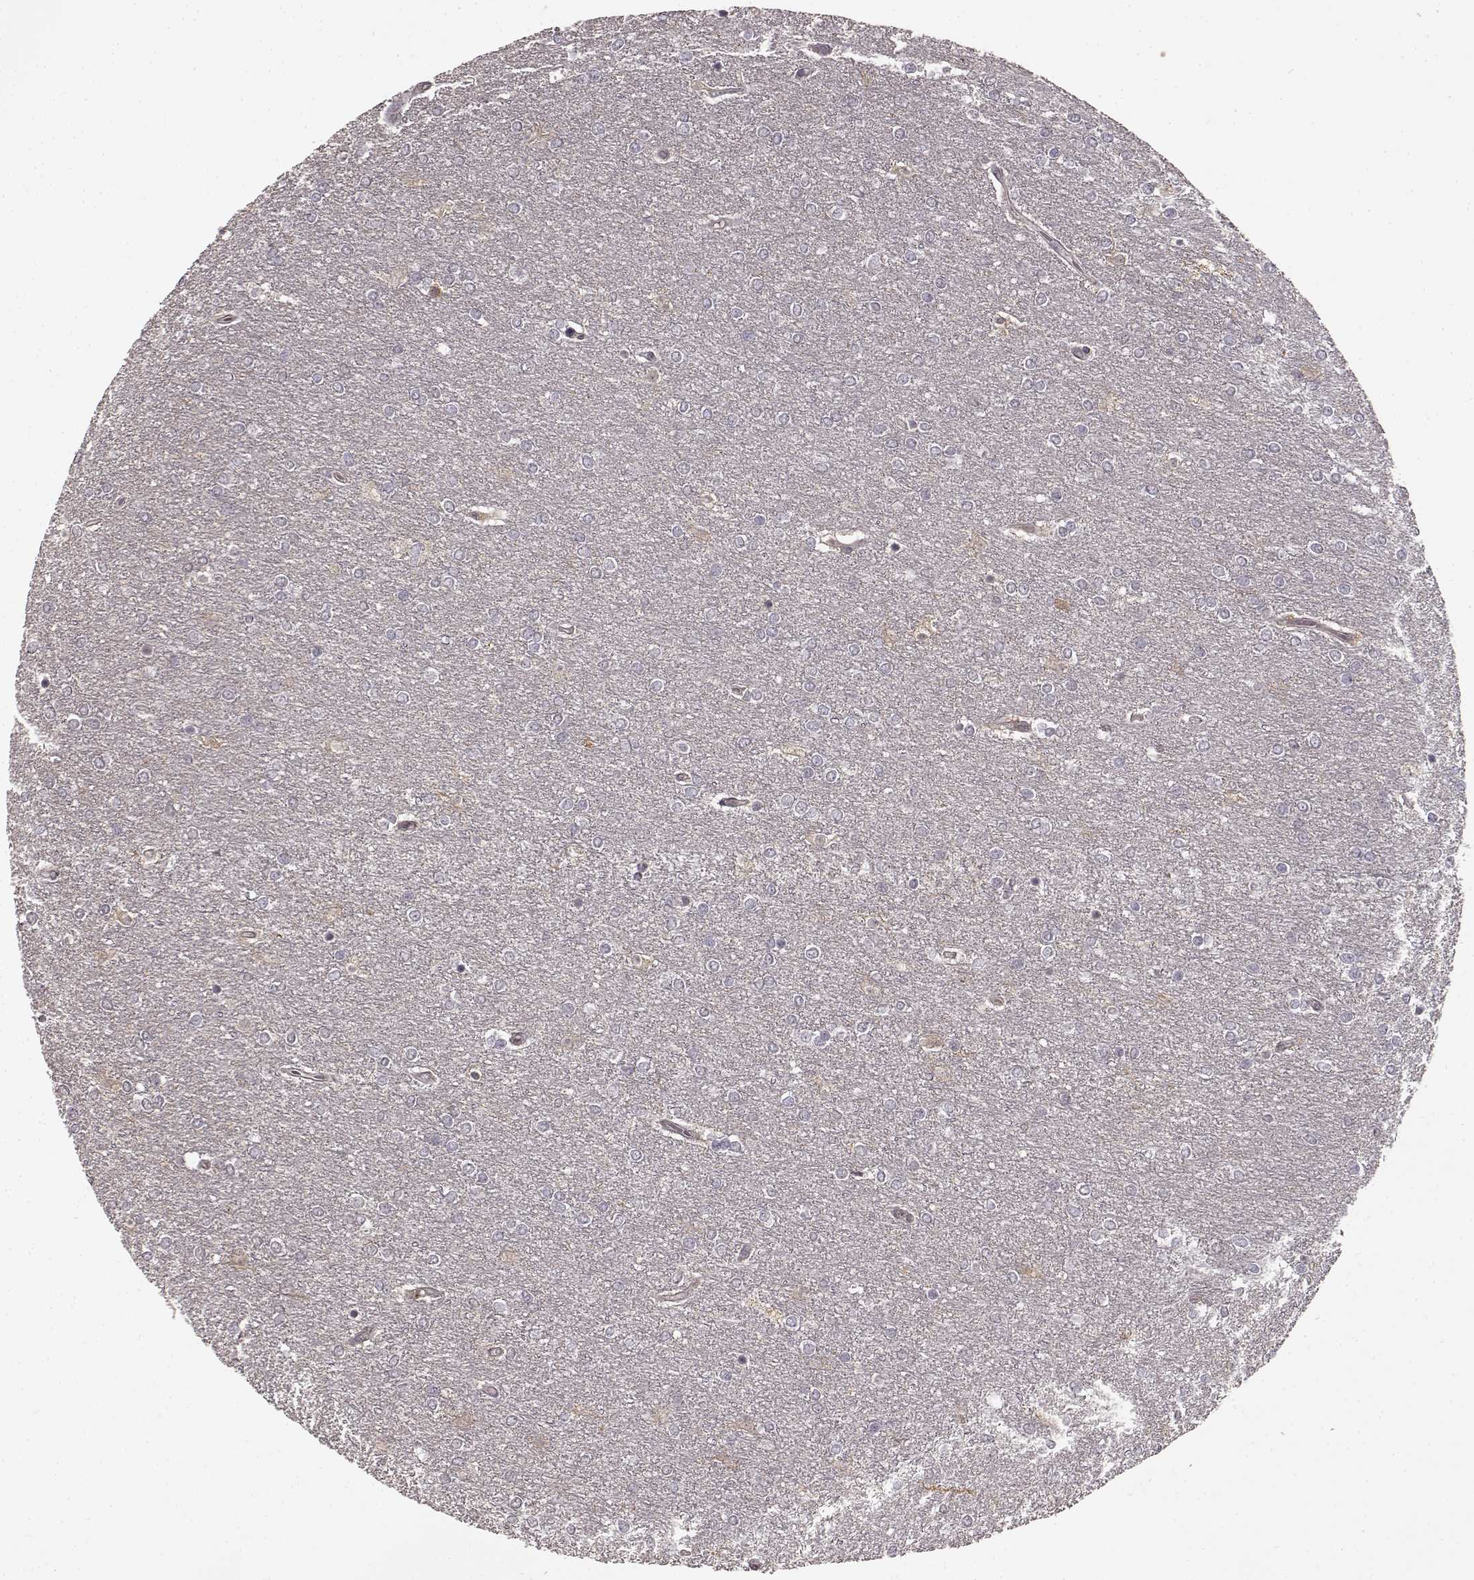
{"staining": {"intensity": "negative", "quantity": "none", "location": "none"}, "tissue": "glioma", "cell_type": "Tumor cells", "image_type": "cancer", "snomed": [{"axis": "morphology", "description": "Glioma, malignant, High grade"}, {"axis": "topography", "description": "Brain"}], "caption": "IHC image of glioma stained for a protein (brown), which exhibits no positivity in tumor cells.", "gene": "NTRK2", "patient": {"sex": "female", "age": 61}}